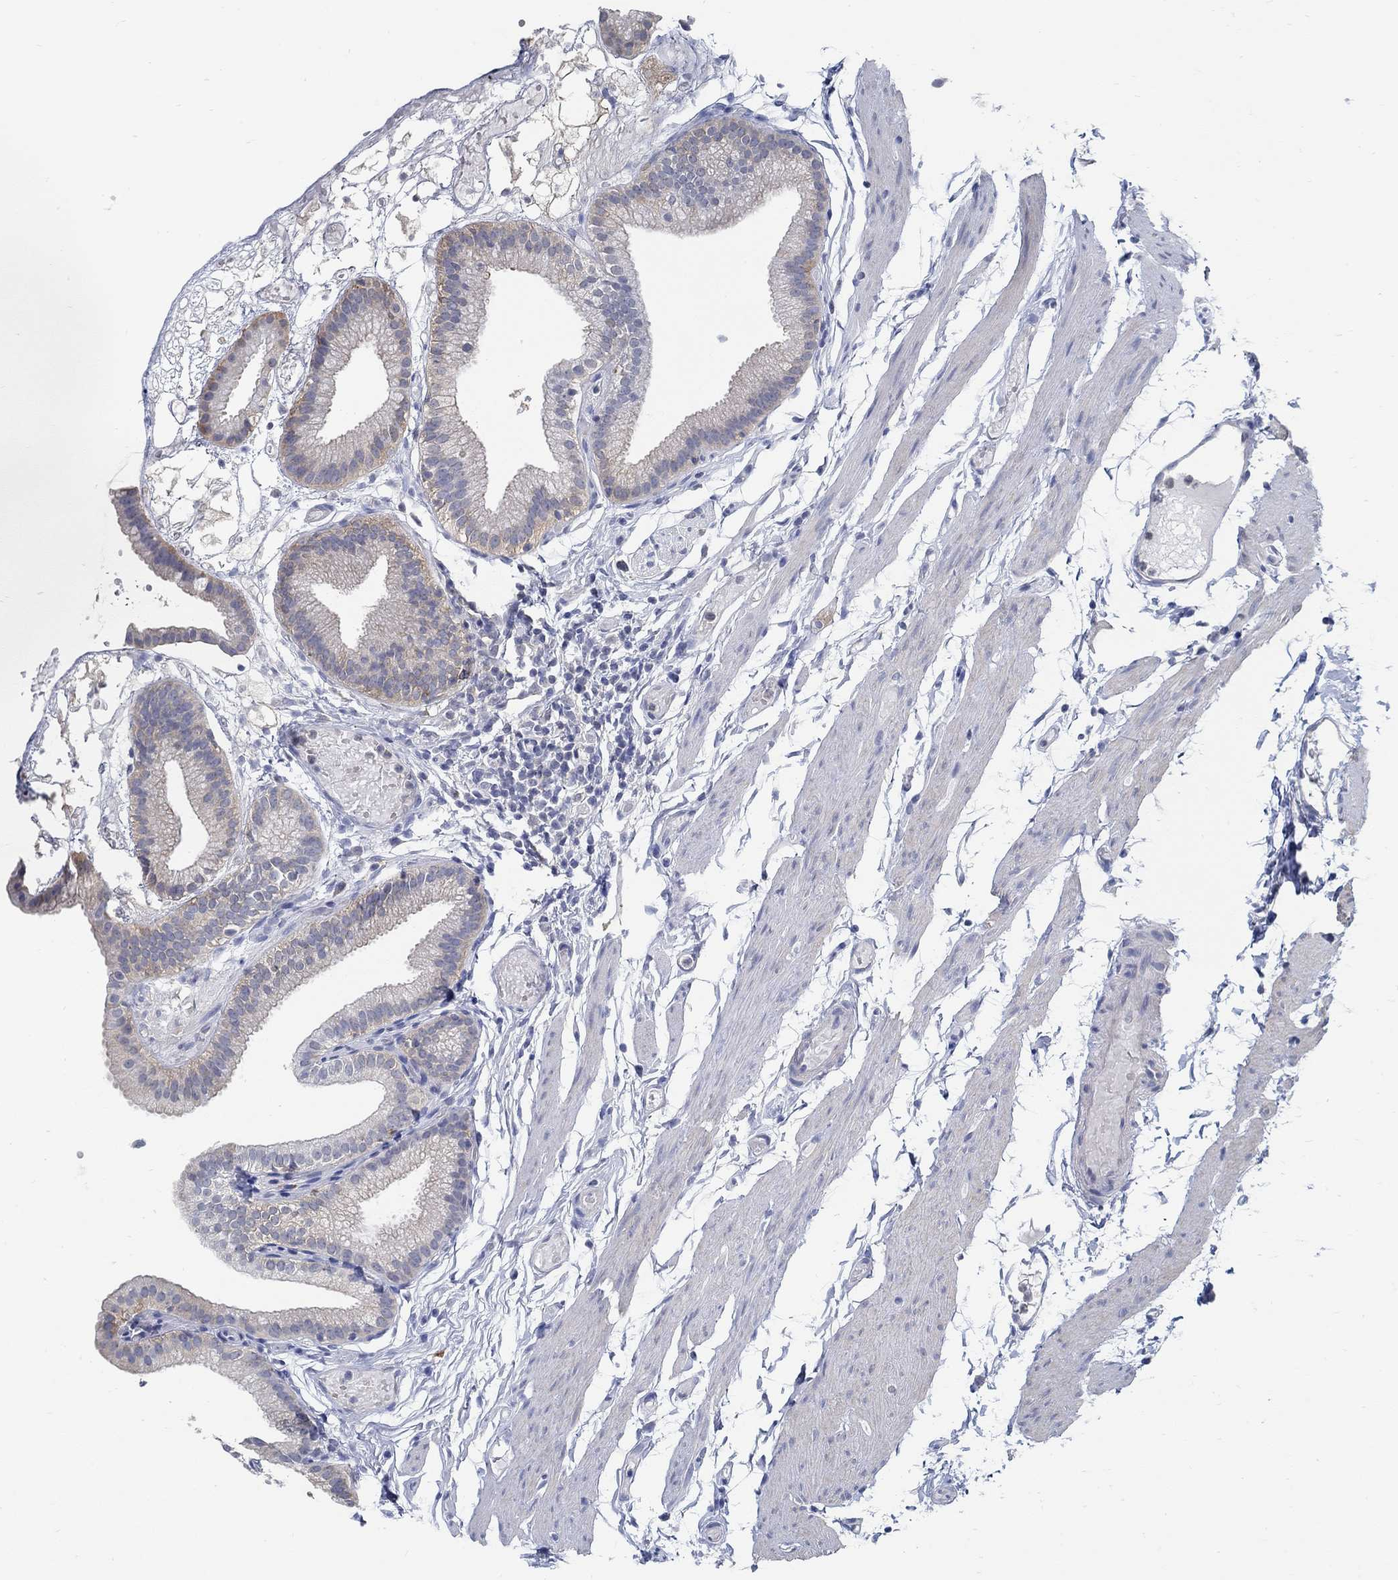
{"staining": {"intensity": "moderate", "quantity": "<25%", "location": "cytoplasmic/membranous"}, "tissue": "gallbladder", "cell_type": "Glandular cells", "image_type": "normal", "snomed": [{"axis": "morphology", "description": "Normal tissue, NOS"}, {"axis": "topography", "description": "Gallbladder"}], "caption": "The histopathology image reveals immunohistochemical staining of normal gallbladder. There is moderate cytoplasmic/membranous positivity is present in about <25% of glandular cells. Immunohistochemistry (ihc) stains the protein in brown and the nuclei are stained blue.", "gene": "PCDH11X", "patient": {"sex": "female", "age": 45}}